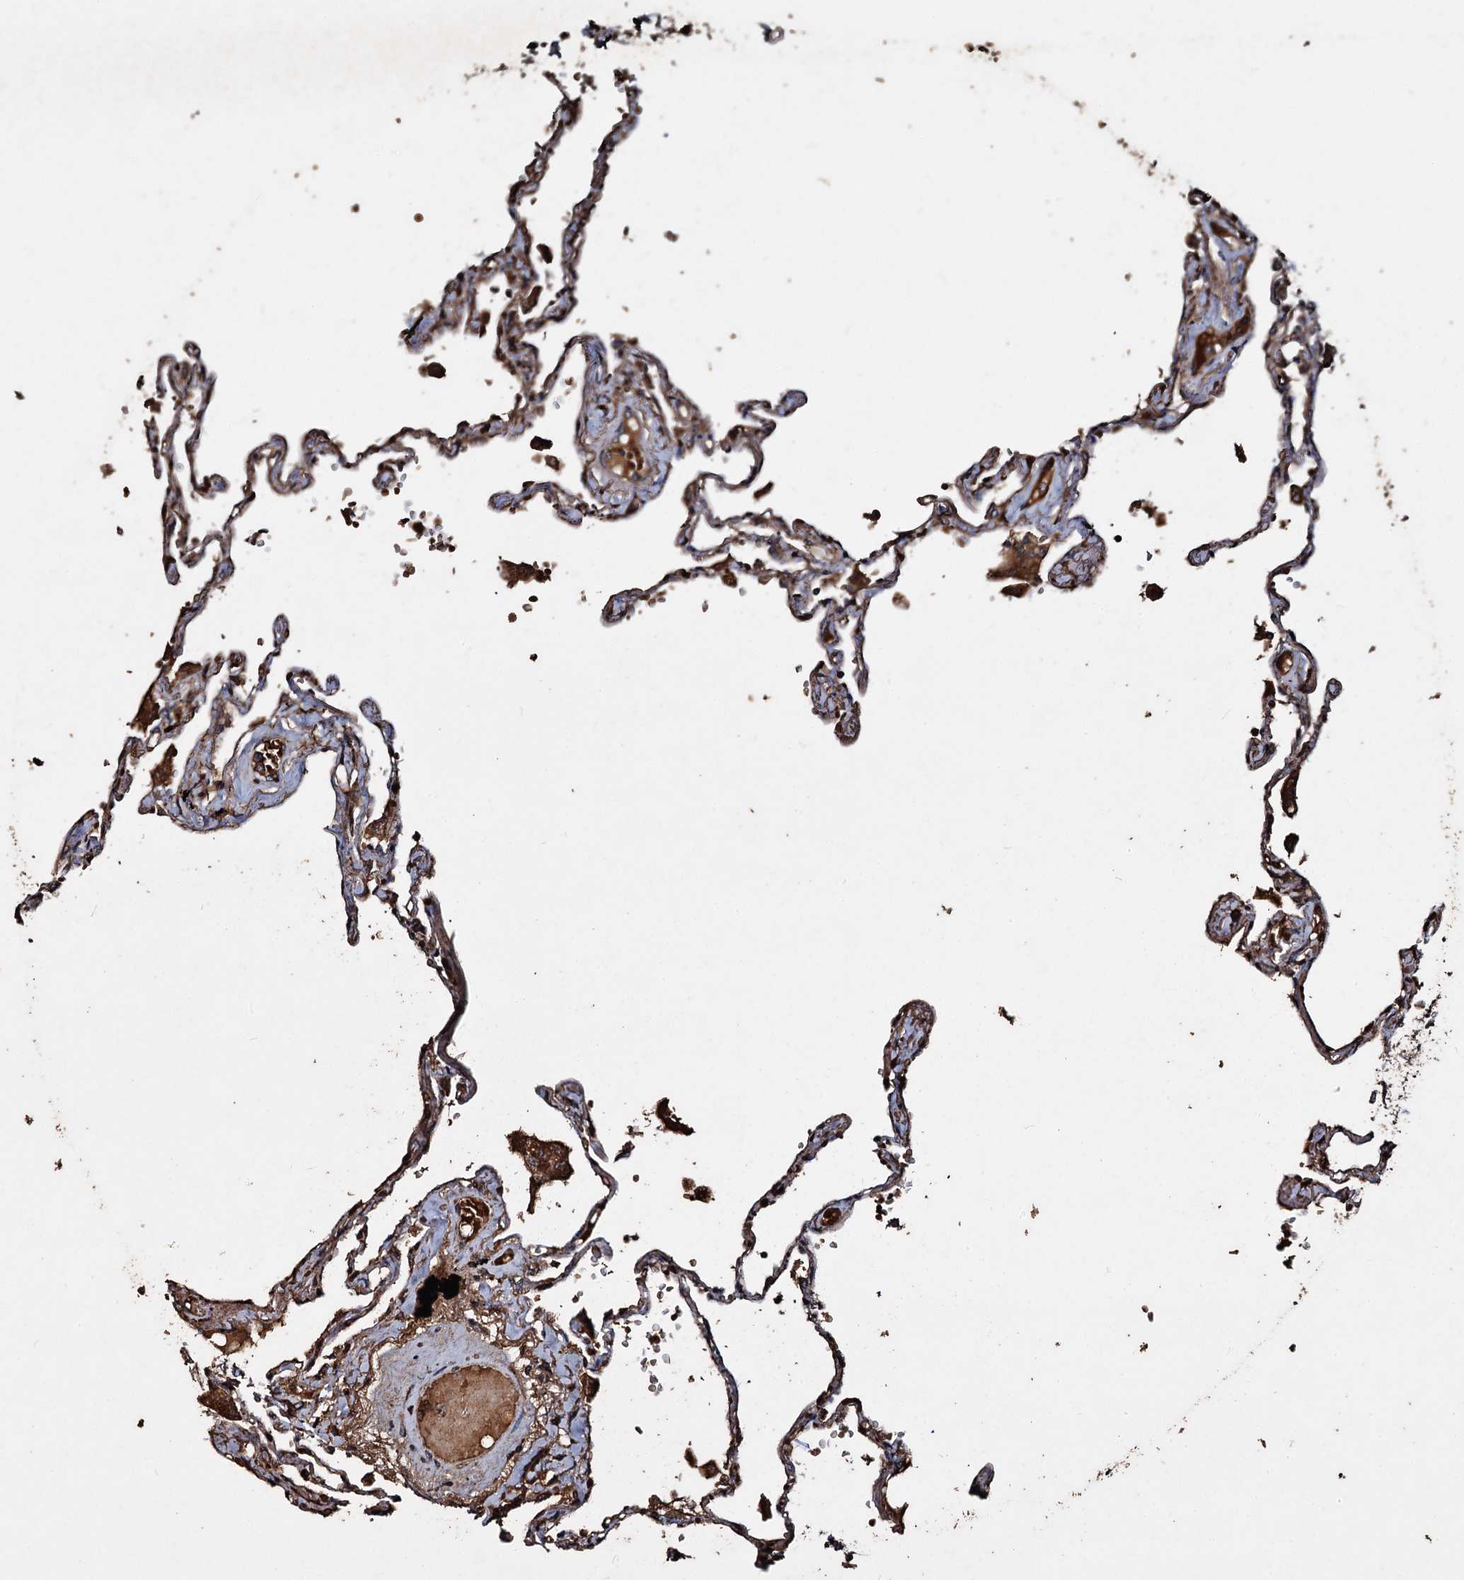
{"staining": {"intensity": "moderate", "quantity": ">75%", "location": "cytoplasmic/membranous"}, "tissue": "lung", "cell_type": "Alveolar cells", "image_type": "normal", "snomed": [{"axis": "morphology", "description": "Normal tissue, NOS"}, {"axis": "topography", "description": "Lung"}], "caption": "IHC (DAB (3,3'-diaminobenzidine)) staining of benign human lung exhibits moderate cytoplasmic/membranous protein positivity in approximately >75% of alveolar cells.", "gene": "NOTCH2NLA", "patient": {"sex": "female", "age": 67}}